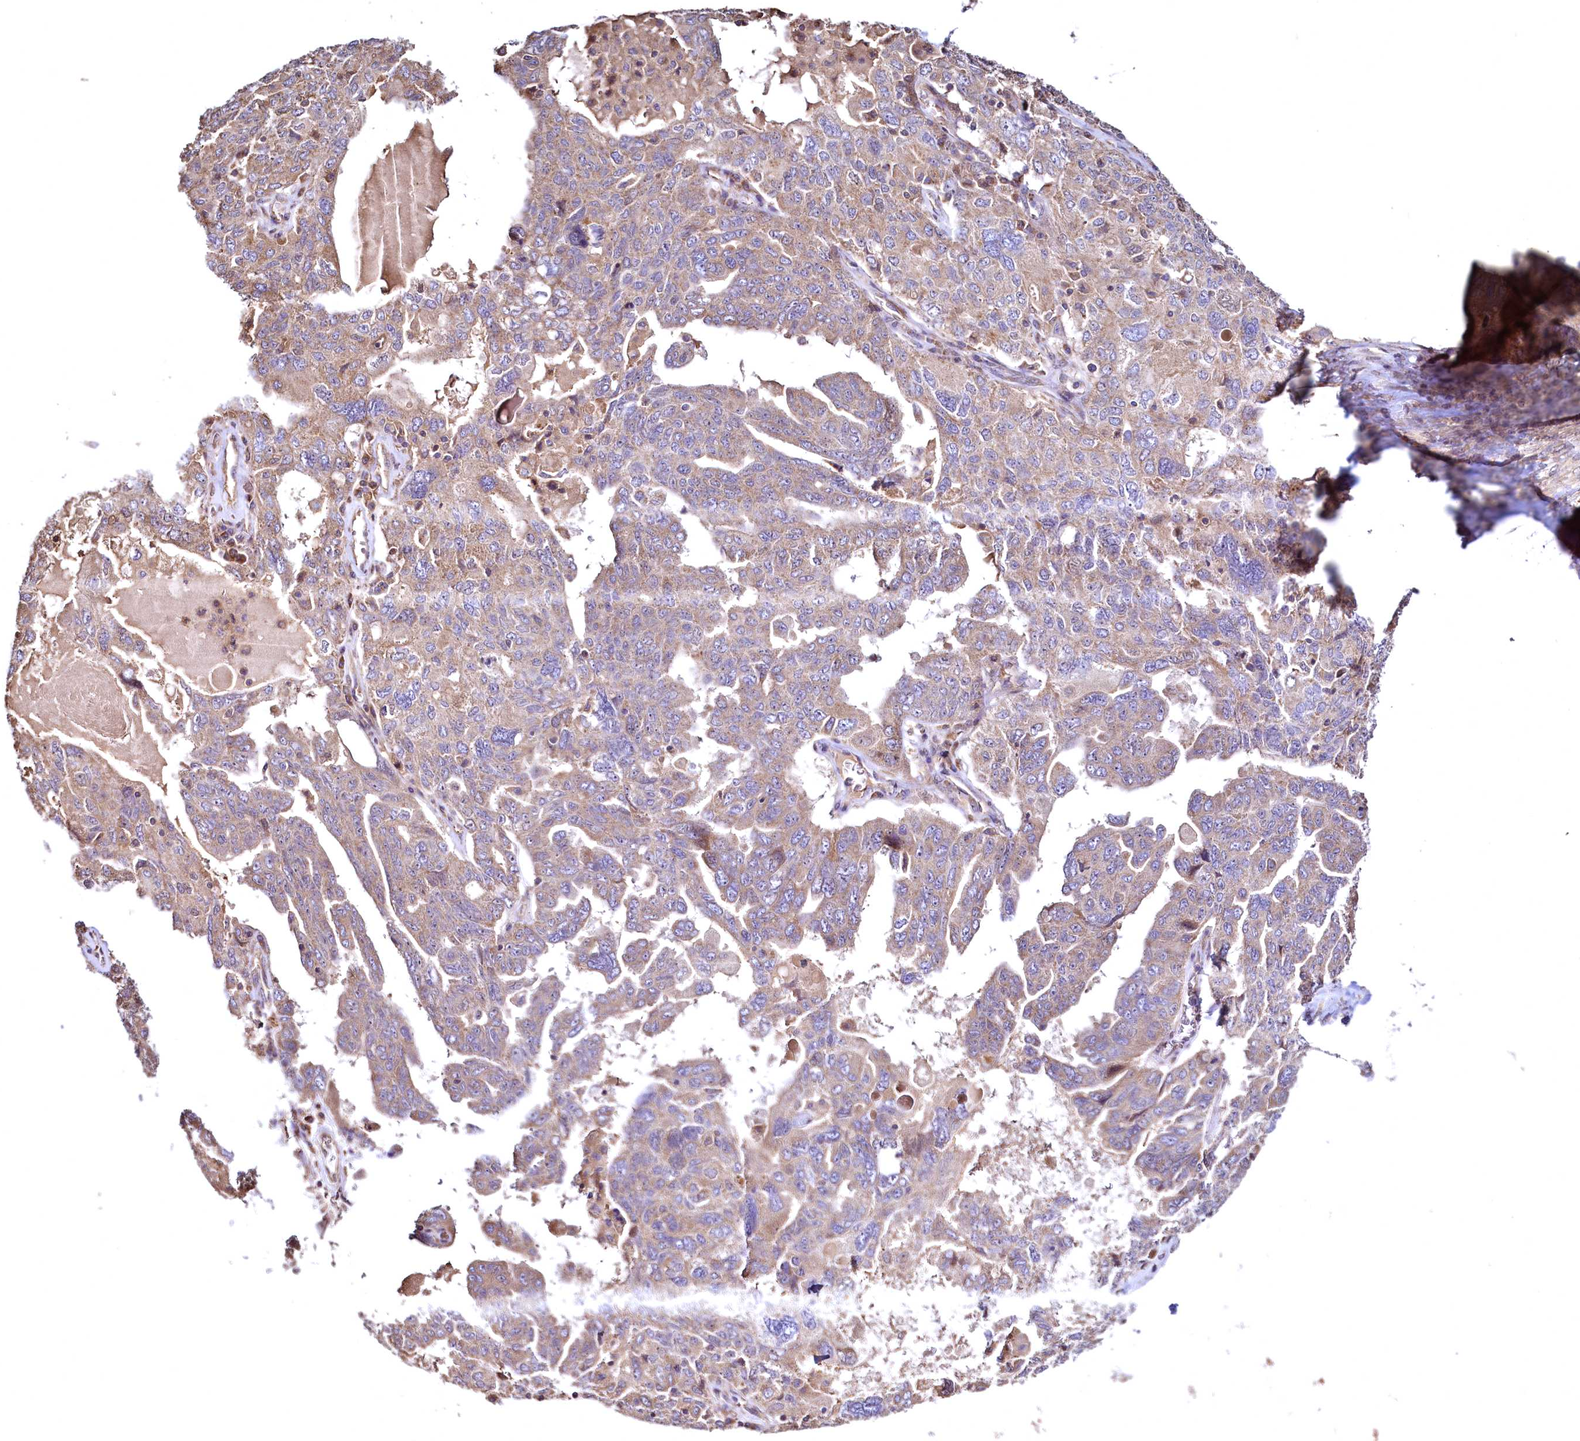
{"staining": {"intensity": "moderate", "quantity": ">75%", "location": "cytoplasmic/membranous"}, "tissue": "ovarian cancer", "cell_type": "Tumor cells", "image_type": "cancer", "snomed": [{"axis": "morphology", "description": "Carcinoma, endometroid"}, {"axis": "topography", "description": "Ovary"}], "caption": "Immunohistochemical staining of ovarian cancer displays moderate cytoplasmic/membranous protein staining in about >75% of tumor cells. The staining was performed using DAB to visualize the protein expression in brown, while the nuclei were stained in blue with hematoxylin (Magnification: 20x).", "gene": "TBCEL", "patient": {"sex": "female", "age": 62}}